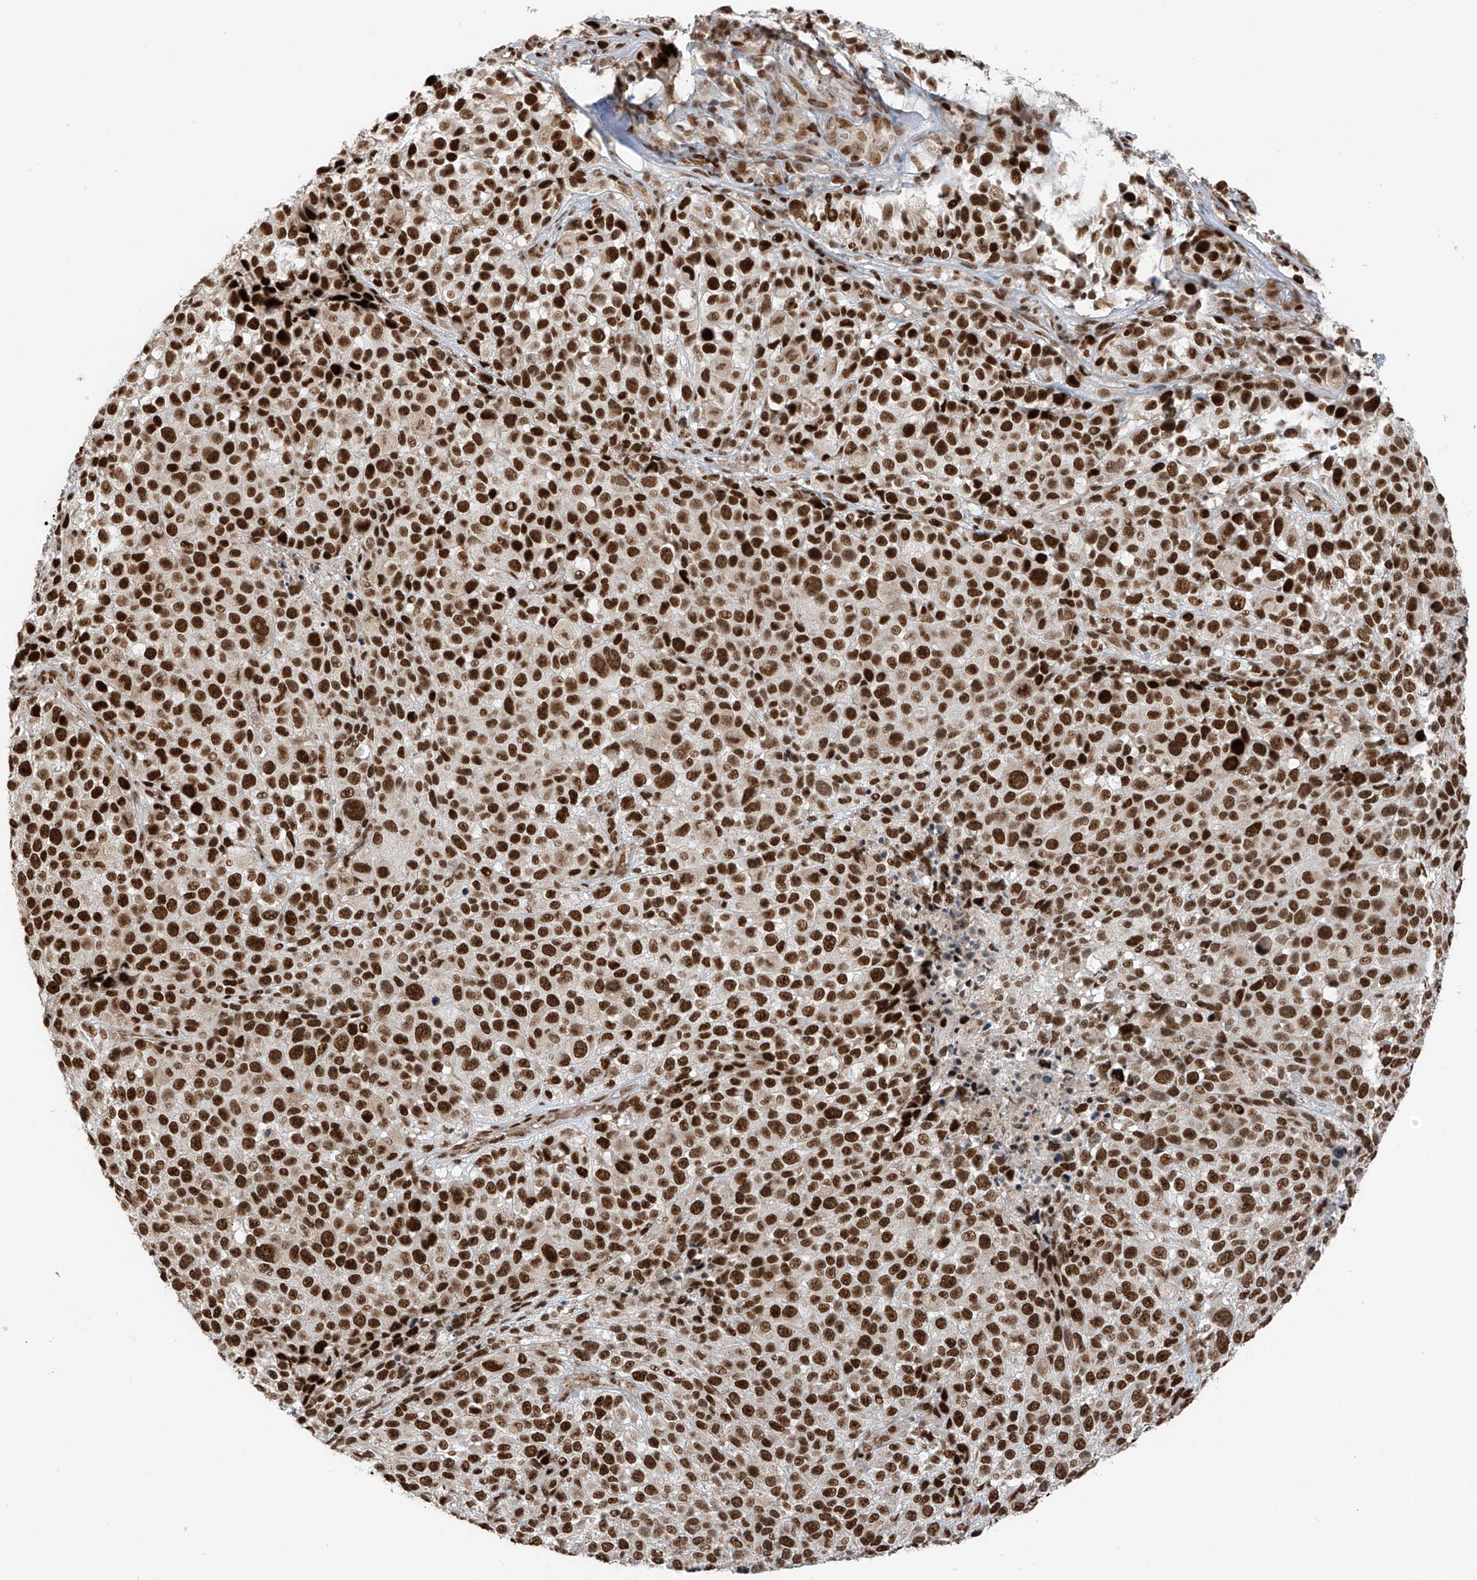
{"staining": {"intensity": "strong", "quantity": ">75%", "location": "nuclear"}, "tissue": "melanoma", "cell_type": "Tumor cells", "image_type": "cancer", "snomed": [{"axis": "morphology", "description": "Malignant melanoma, NOS"}, {"axis": "topography", "description": "Skin of trunk"}], "caption": "DAB (3,3'-diaminobenzidine) immunohistochemical staining of human malignant melanoma demonstrates strong nuclear protein expression in about >75% of tumor cells.", "gene": "ARHGEF3", "patient": {"sex": "male", "age": 71}}